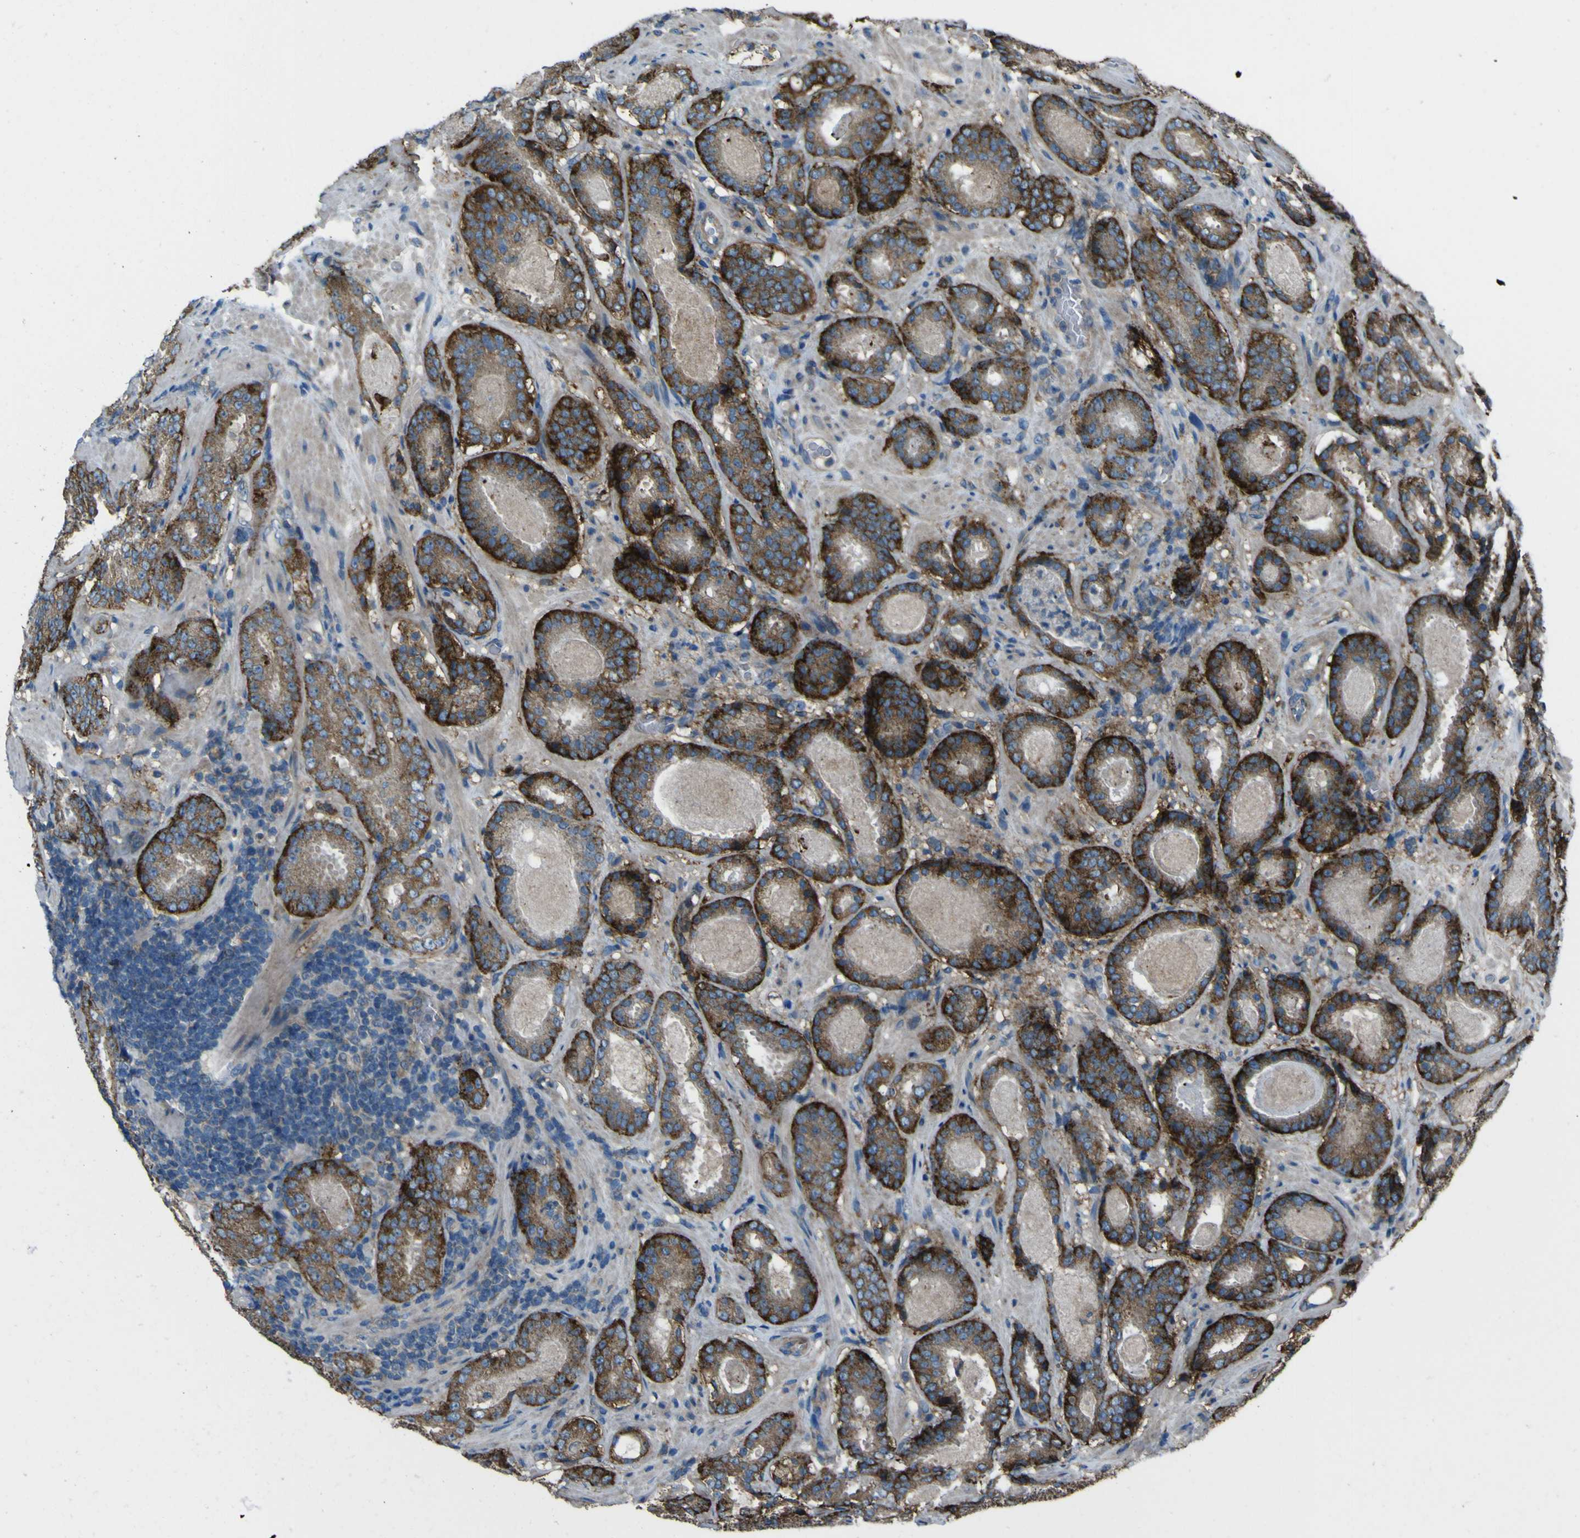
{"staining": {"intensity": "strong", "quantity": ">75%", "location": "cytoplasmic/membranous"}, "tissue": "prostate cancer", "cell_type": "Tumor cells", "image_type": "cancer", "snomed": [{"axis": "morphology", "description": "Adenocarcinoma, Low grade"}, {"axis": "topography", "description": "Prostate"}], "caption": "The micrograph exhibits a brown stain indicating the presence of a protein in the cytoplasmic/membranous of tumor cells in prostate cancer (adenocarcinoma (low-grade)). Immunohistochemistry stains the protein in brown and the nuclei are stained blue.", "gene": "NAALADL2", "patient": {"sex": "male", "age": 69}}